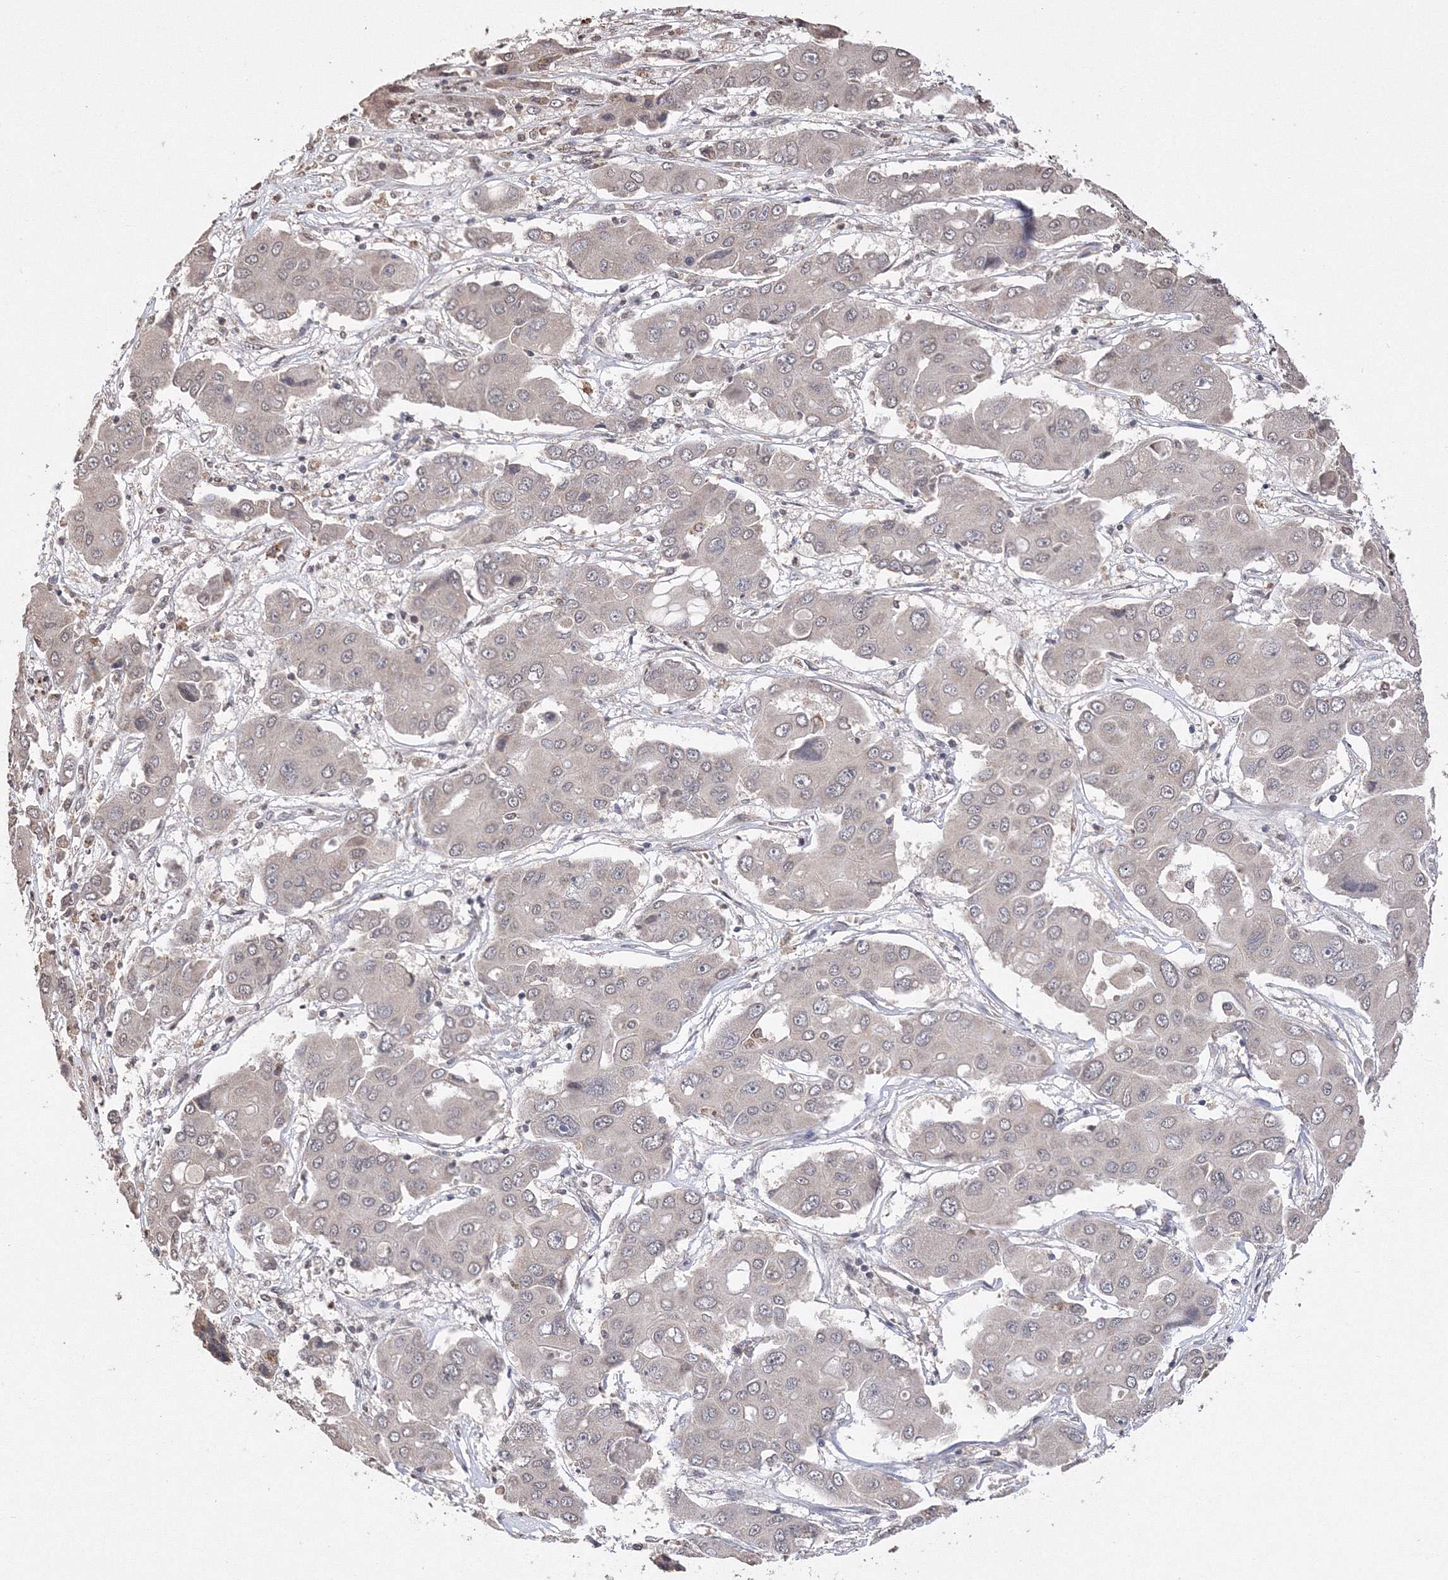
{"staining": {"intensity": "negative", "quantity": "none", "location": "none"}, "tissue": "liver cancer", "cell_type": "Tumor cells", "image_type": "cancer", "snomed": [{"axis": "morphology", "description": "Cholangiocarcinoma"}, {"axis": "topography", "description": "Liver"}], "caption": "The immunohistochemistry histopathology image has no significant positivity in tumor cells of liver cancer (cholangiocarcinoma) tissue. Brightfield microscopy of IHC stained with DAB (3,3'-diaminobenzidine) (brown) and hematoxylin (blue), captured at high magnification.", "gene": "GPN1", "patient": {"sex": "male", "age": 67}}